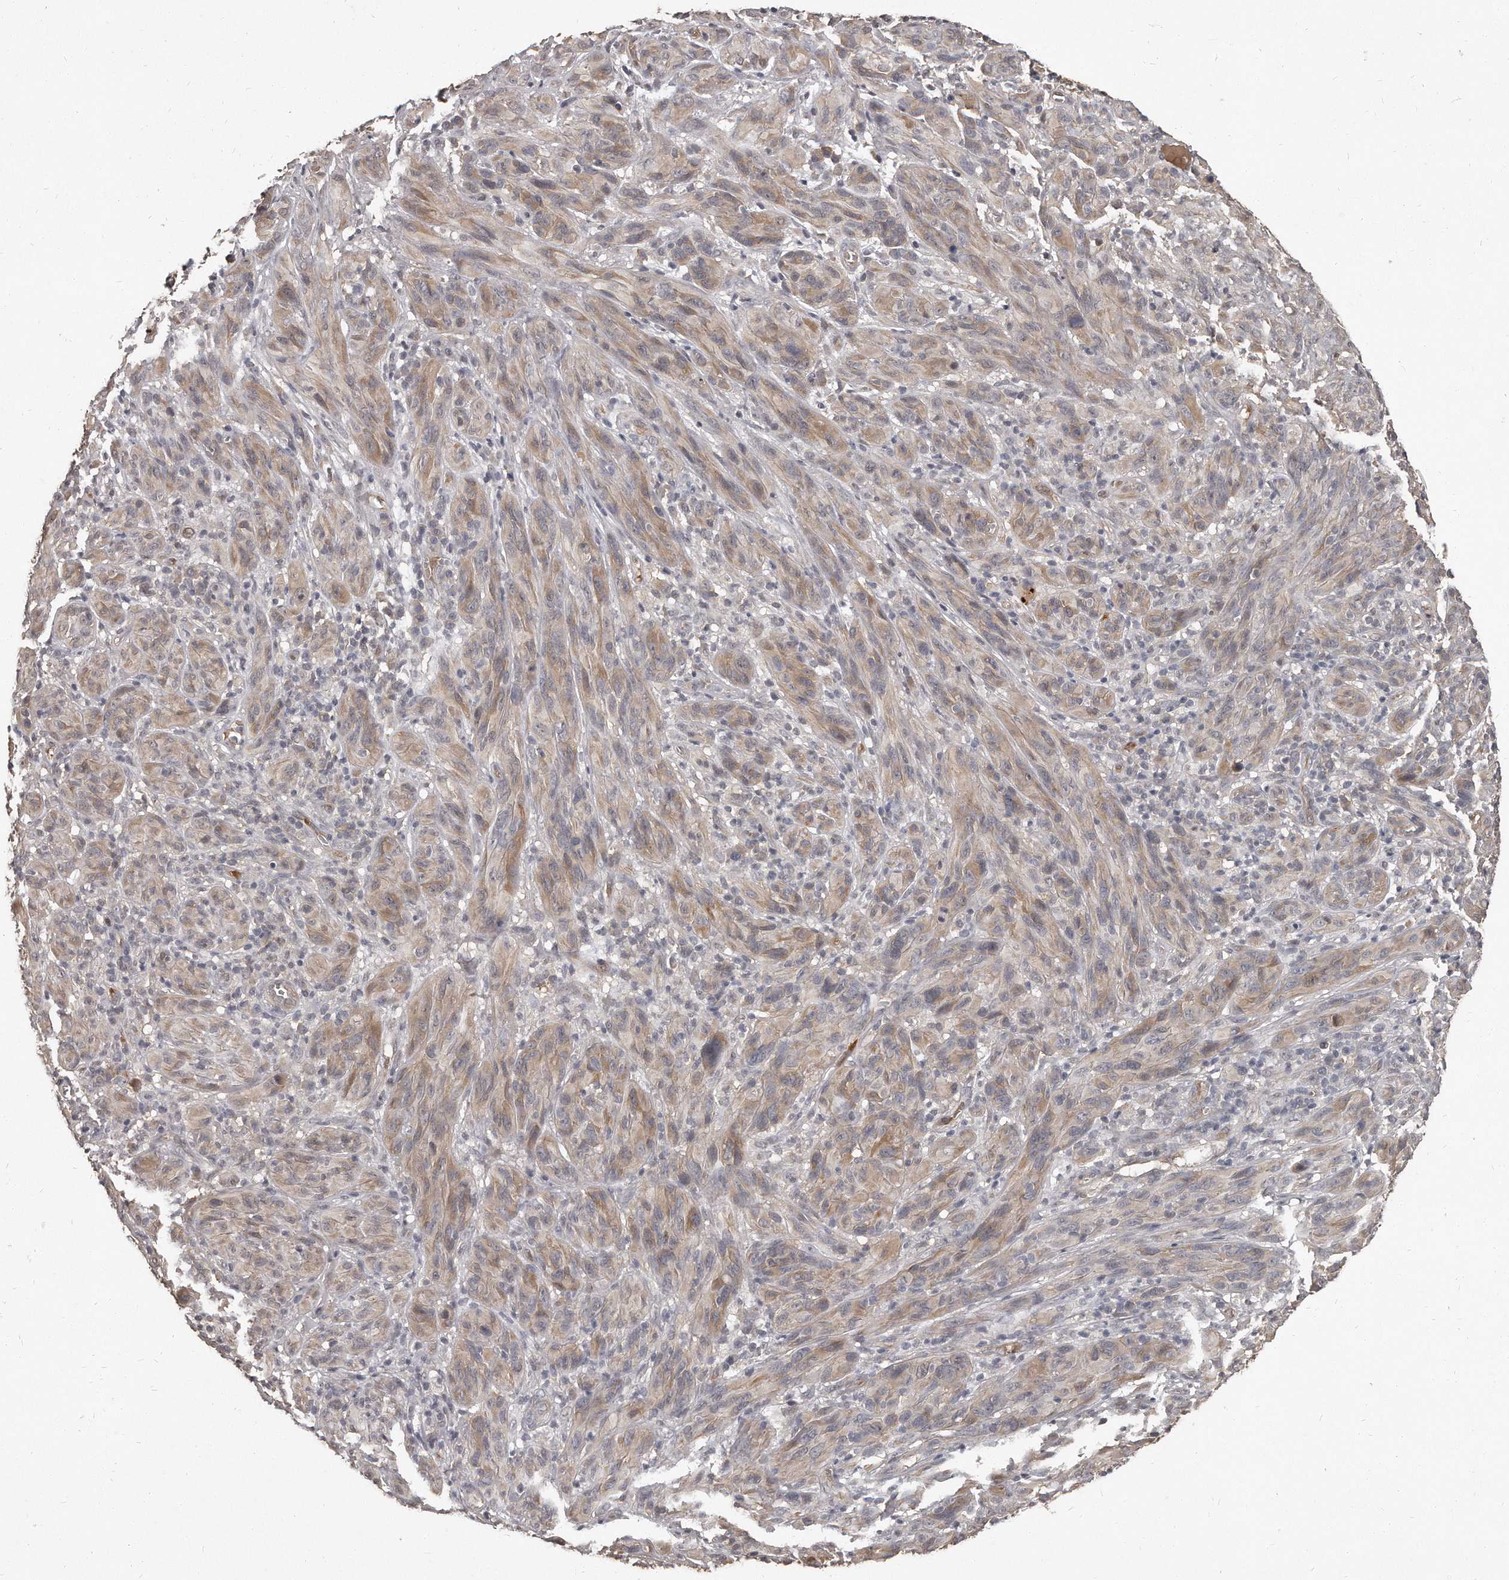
{"staining": {"intensity": "weak", "quantity": "25%-75%", "location": "cytoplasmic/membranous"}, "tissue": "melanoma", "cell_type": "Tumor cells", "image_type": "cancer", "snomed": [{"axis": "morphology", "description": "Malignant melanoma, NOS"}, {"axis": "topography", "description": "Skin of head"}], "caption": "Malignant melanoma was stained to show a protein in brown. There is low levels of weak cytoplasmic/membranous positivity in about 25%-75% of tumor cells. (IHC, brightfield microscopy, high magnification).", "gene": "GRB10", "patient": {"sex": "male", "age": 96}}